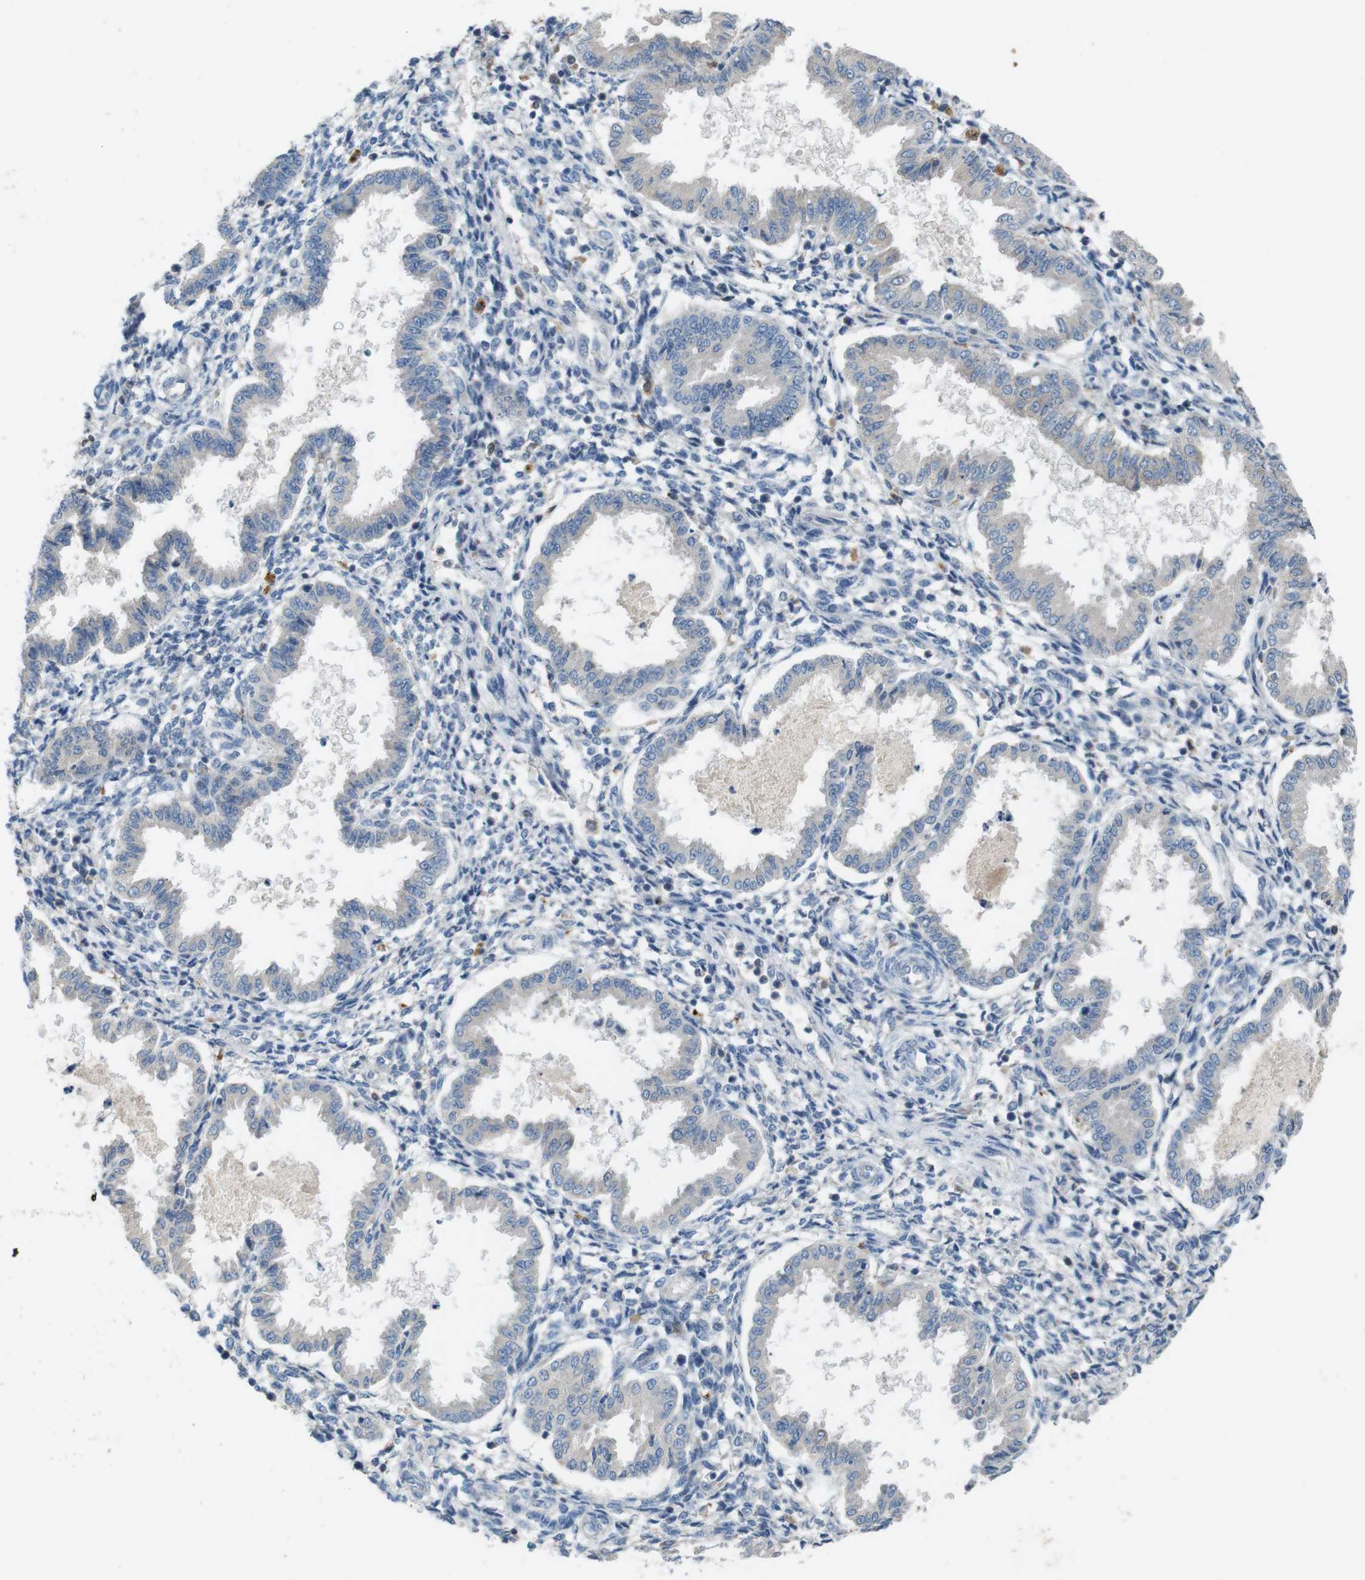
{"staining": {"intensity": "weak", "quantity": "<25%", "location": "cytoplasmic/membranous"}, "tissue": "endometrium", "cell_type": "Cells in endometrial stroma", "image_type": "normal", "snomed": [{"axis": "morphology", "description": "Normal tissue, NOS"}, {"axis": "topography", "description": "Endometrium"}], "caption": "Protein analysis of benign endometrium reveals no significant positivity in cells in endometrial stroma. (Stains: DAB immunohistochemistry with hematoxylin counter stain, Microscopy: brightfield microscopy at high magnification).", "gene": "MOGAT3", "patient": {"sex": "female", "age": 33}}